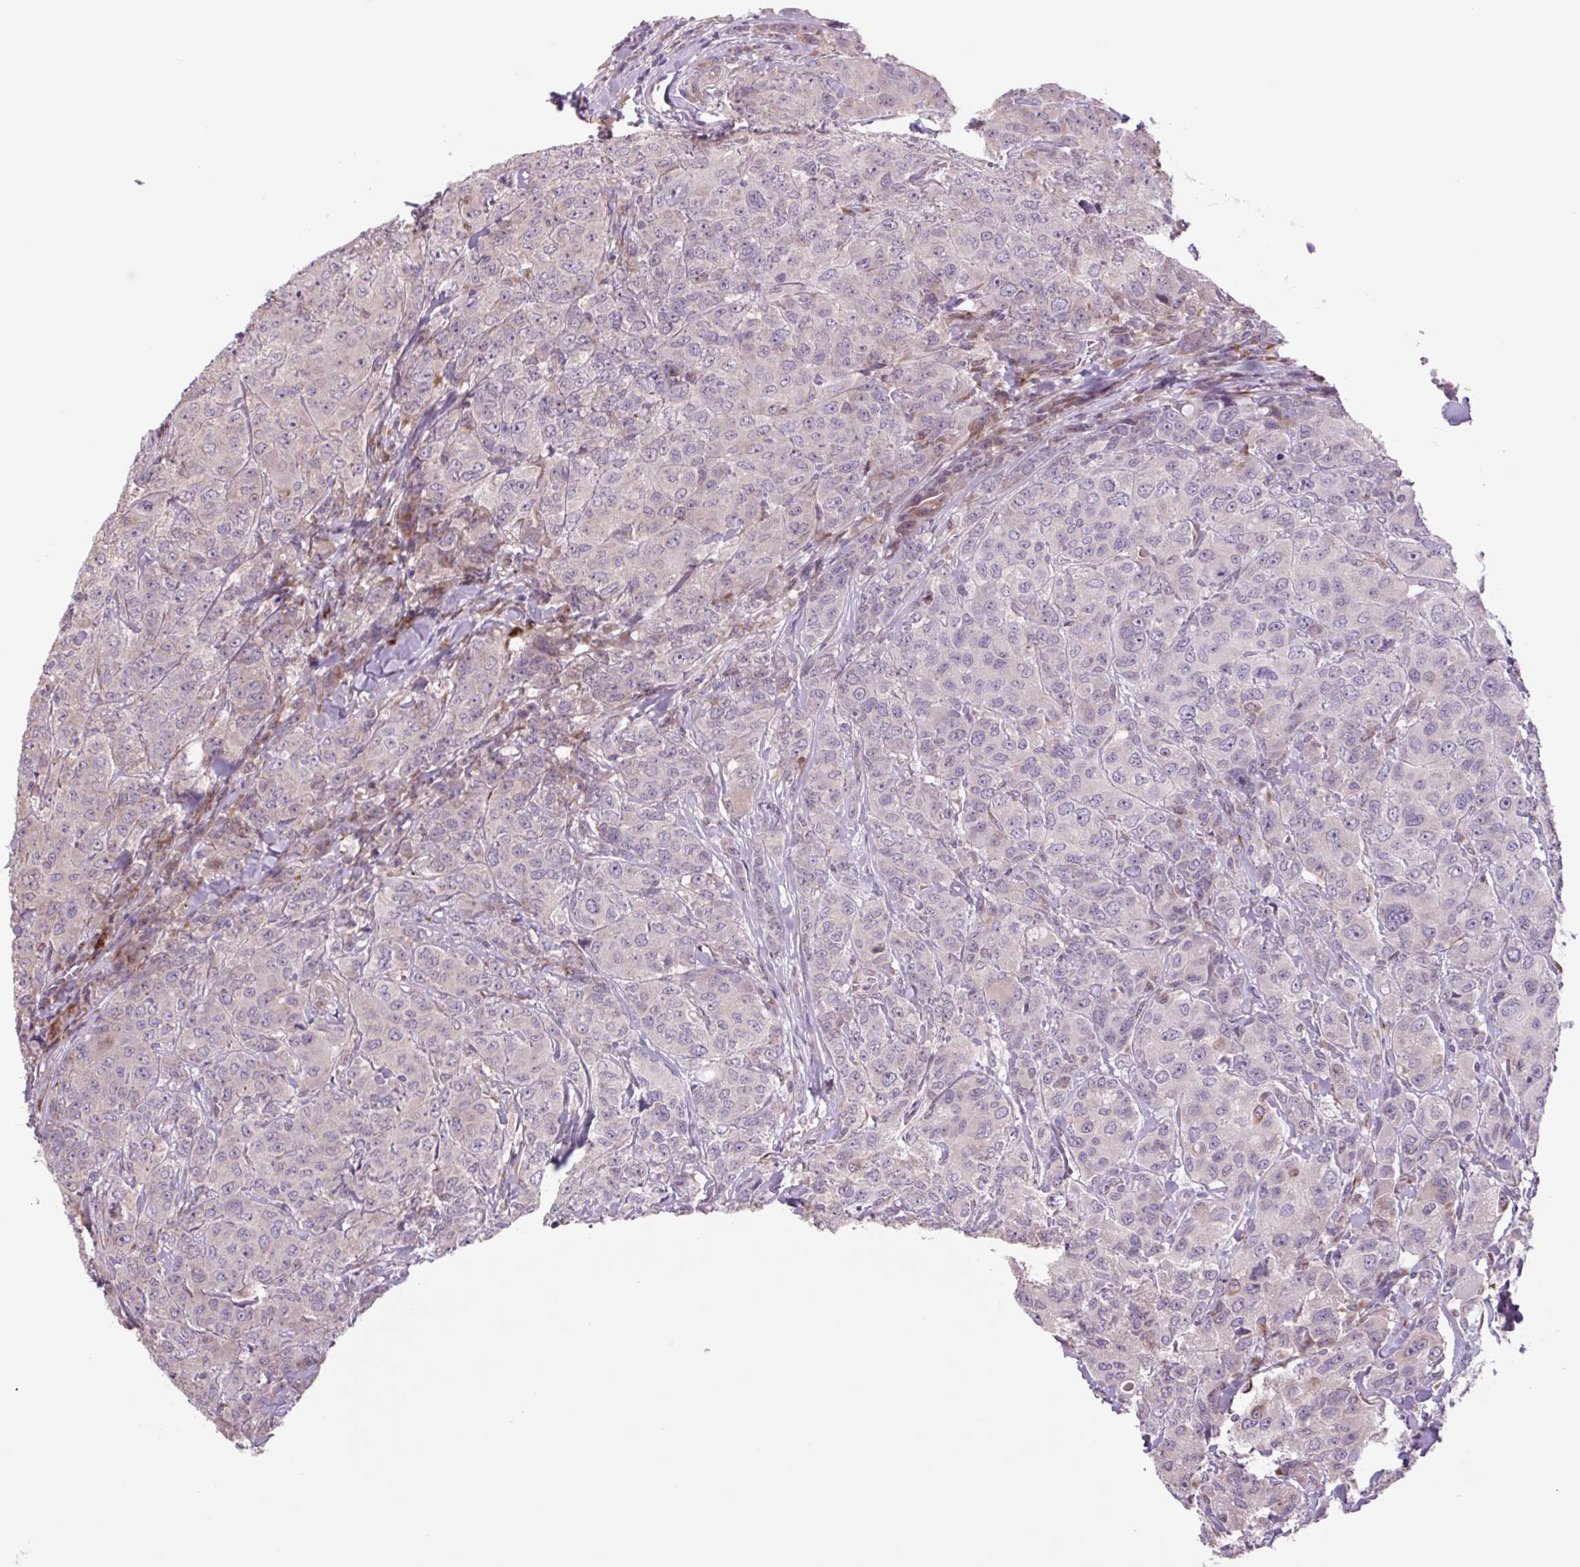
{"staining": {"intensity": "negative", "quantity": "none", "location": "none"}, "tissue": "breast cancer", "cell_type": "Tumor cells", "image_type": "cancer", "snomed": [{"axis": "morphology", "description": "Duct carcinoma"}, {"axis": "topography", "description": "Breast"}], "caption": "Immunohistochemistry (IHC) histopathology image of intraductal carcinoma (breast) stained for a protein (brown), which exhibits no positivity in tumor cells. (DAB immunohistochemistry visualized using brightfield microscopy, high magnification).", "gene": "PLA2G4A", "patient": {"sex": "female", "age": 43}}